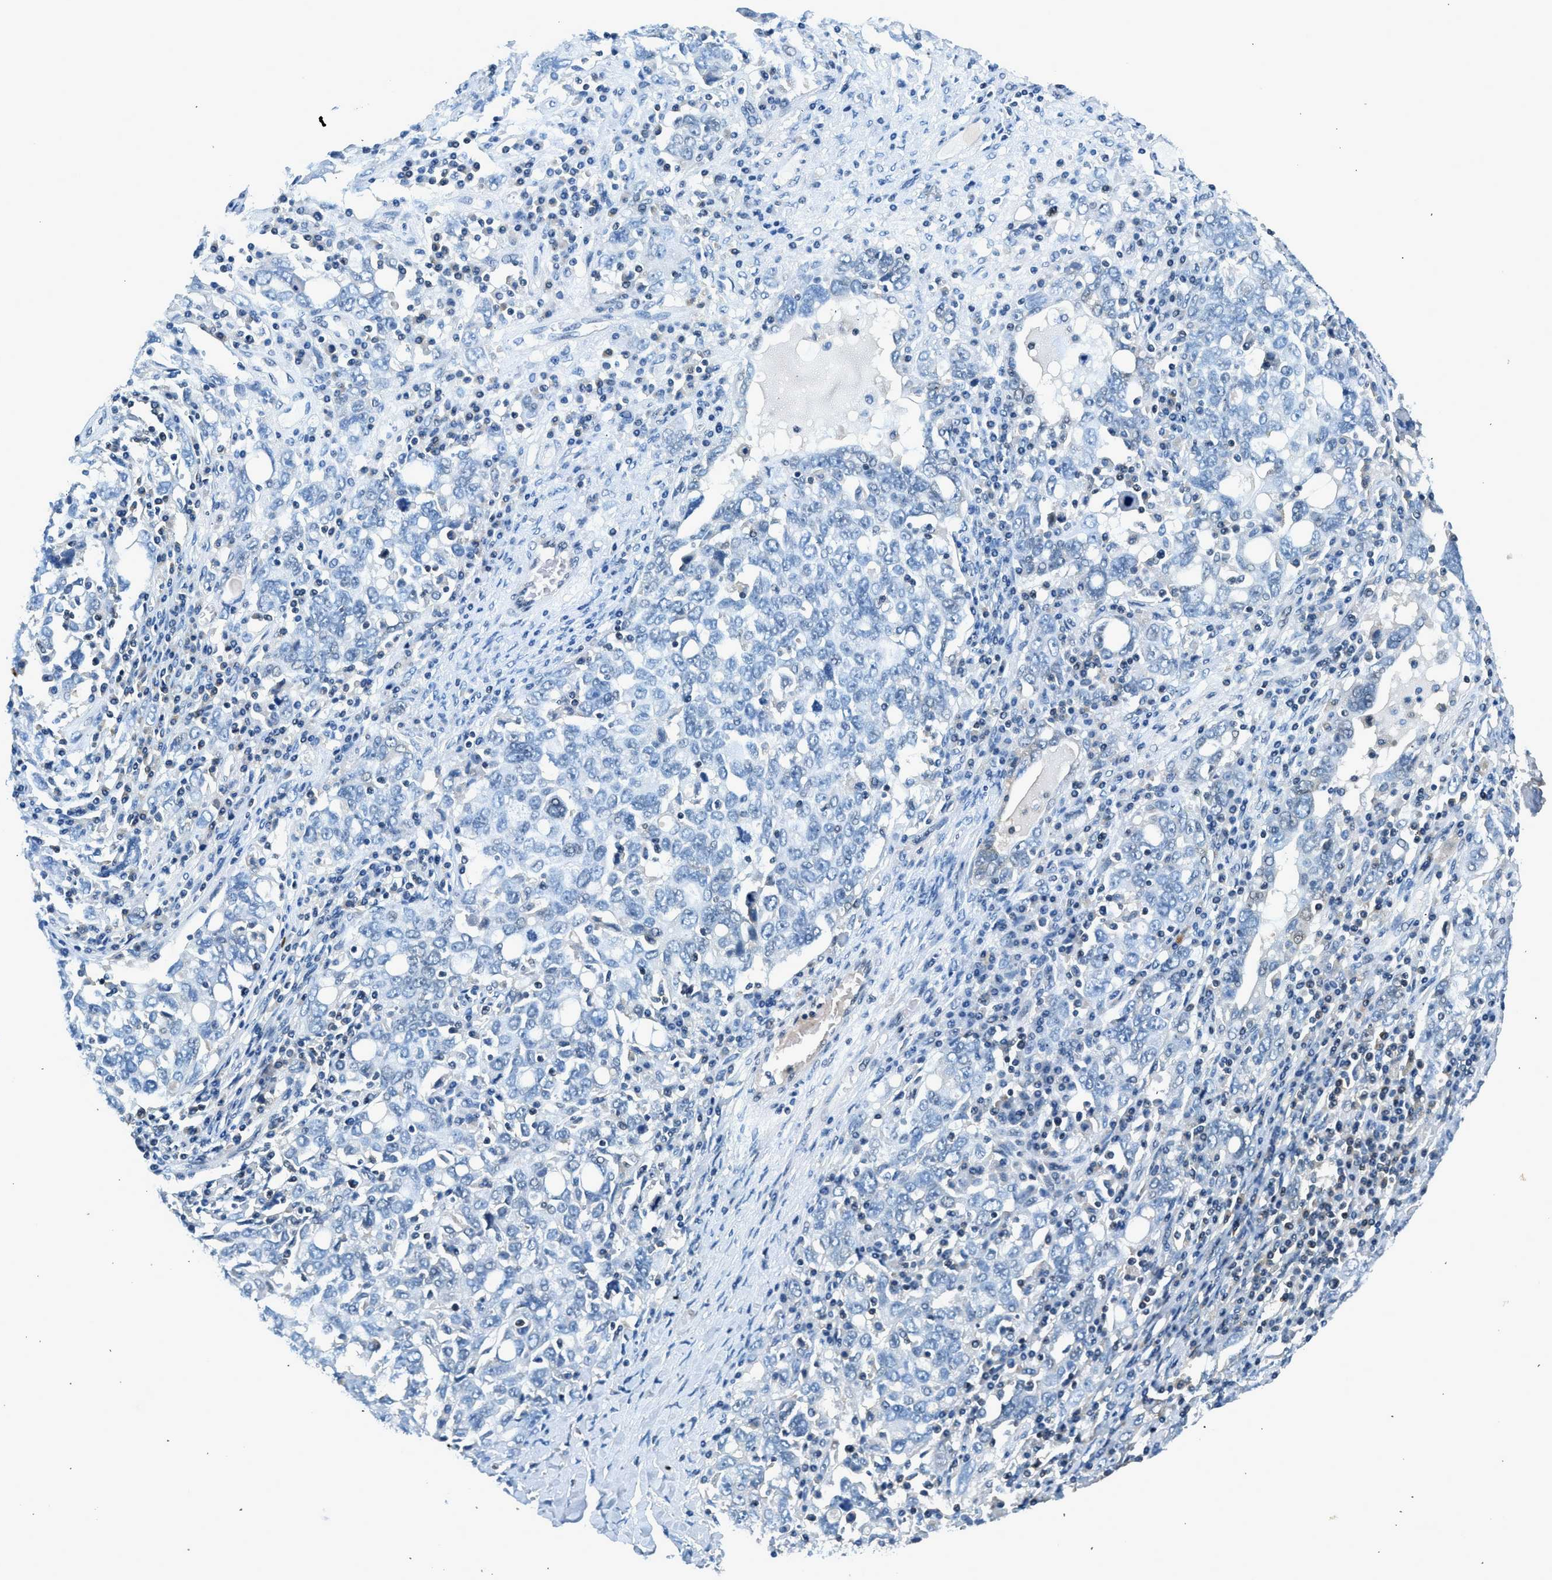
{"staining": {"intensity": "negative", "quantity": "none", "location": "none"}, "tissue": "ovarian cancer", "cell_type": "Tumor cells", "image_type": "cancer", "snomed": [{"axis": "morphology", "description": "Carcinoma, endometroid"}, {"axis": "topography", "description": "Ovary"}], "caption": "This is a image of immunohistochemistry (IHC) staining of ovarian cancer, which shows no expression in tumor cells.", "gene": "LMLN", "patient": {"sex": "female", "age": 62}}